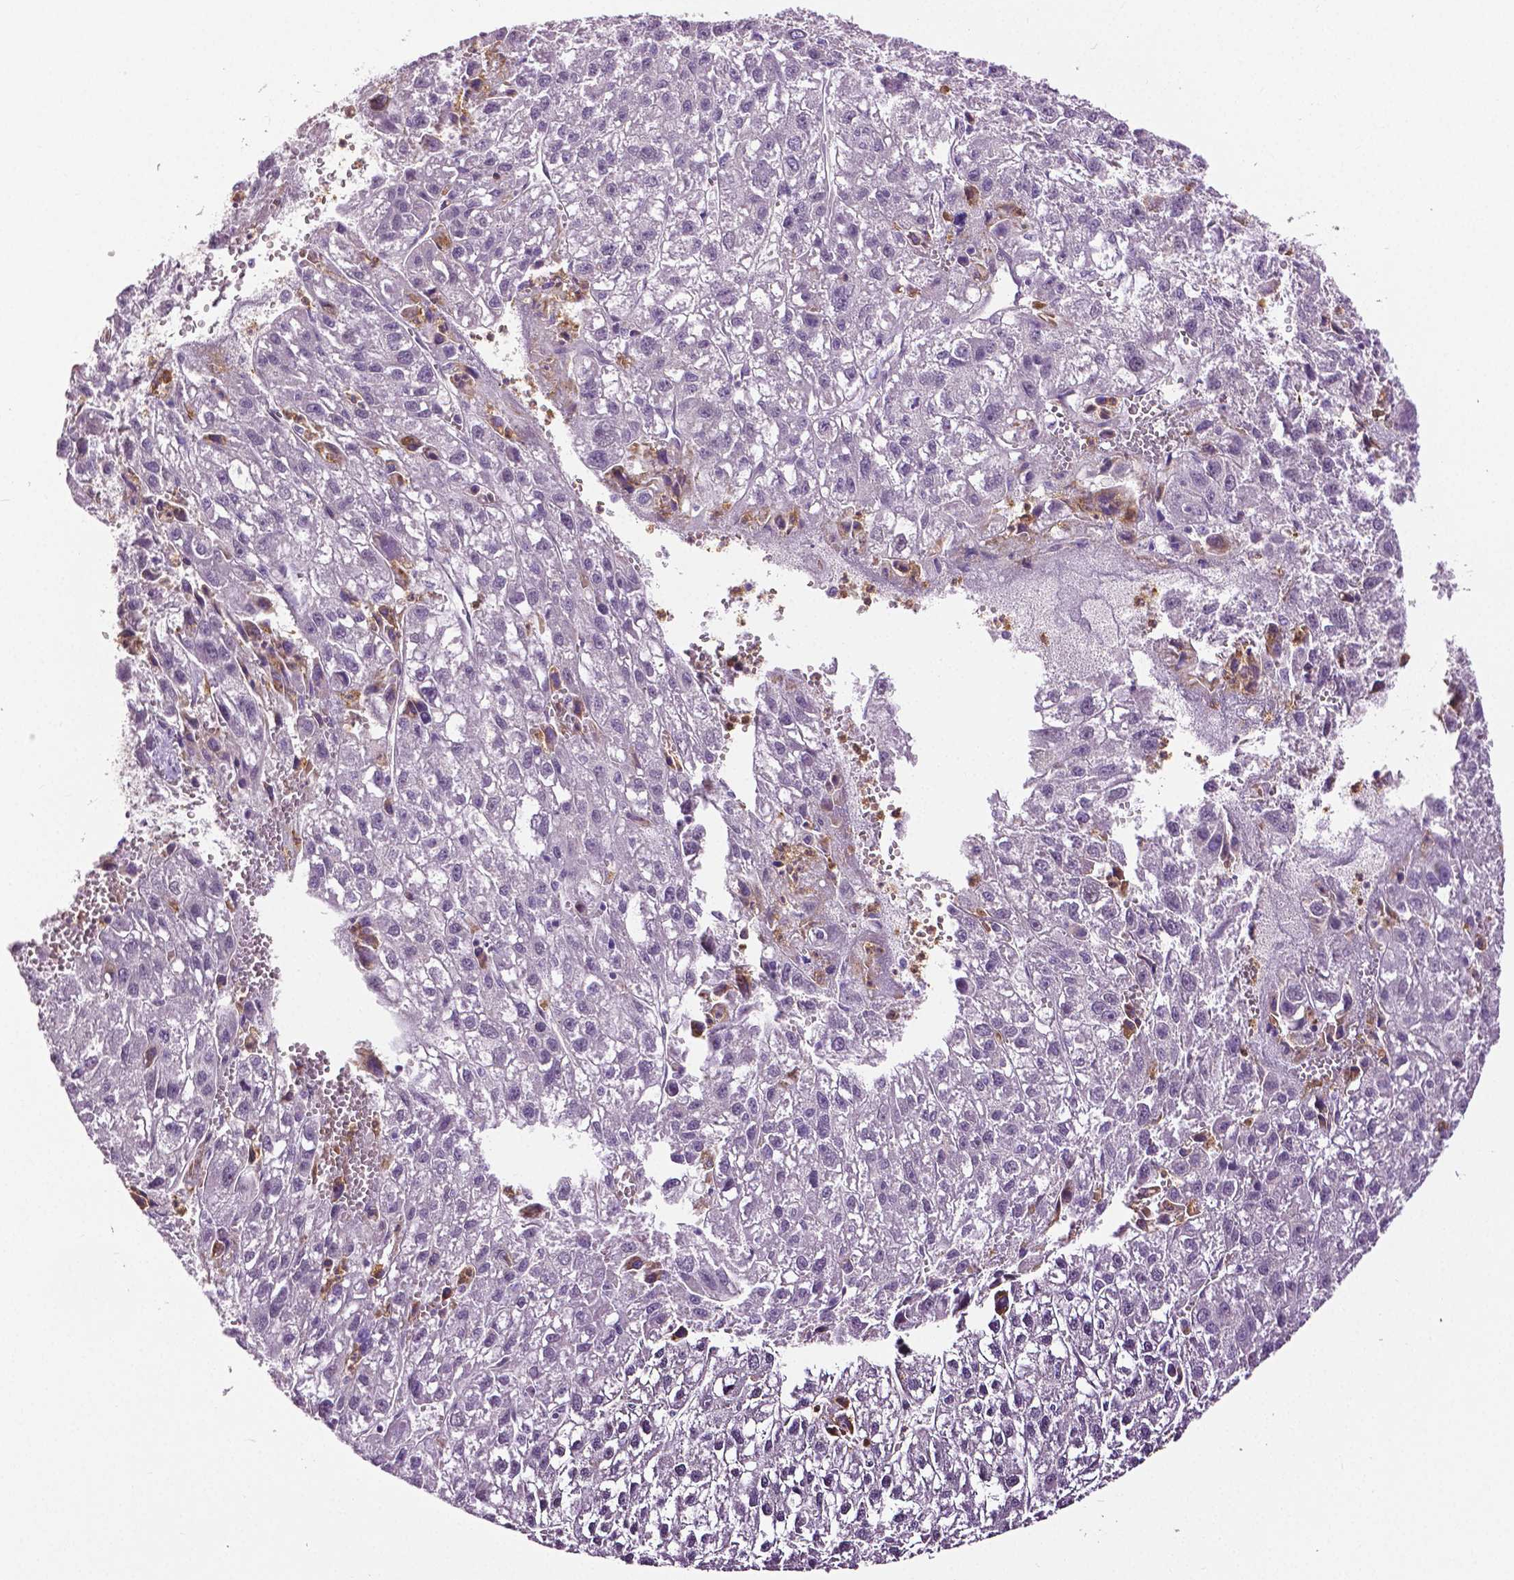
{"staining": {"intensity": "negative", "quantity": "none", "location": "none"}, "tissue": "liver cancer", "cell_type": "Tumor cells", "image_type": "cancer", "snomed": [{"axis": "morphology", "description": "Carcinoma, Hepatocellular, NOS"}, {"axis": "topography", "description": "Liver"}], "caption": "An IHC photomicrograph of hepatocellular carcinoma (liver) is shown. There is no staining in tumor cells of hepatocellular carcinoma (liver).", "gene": "PTPN5", "patient": {"sex": "female", "age": 70}}